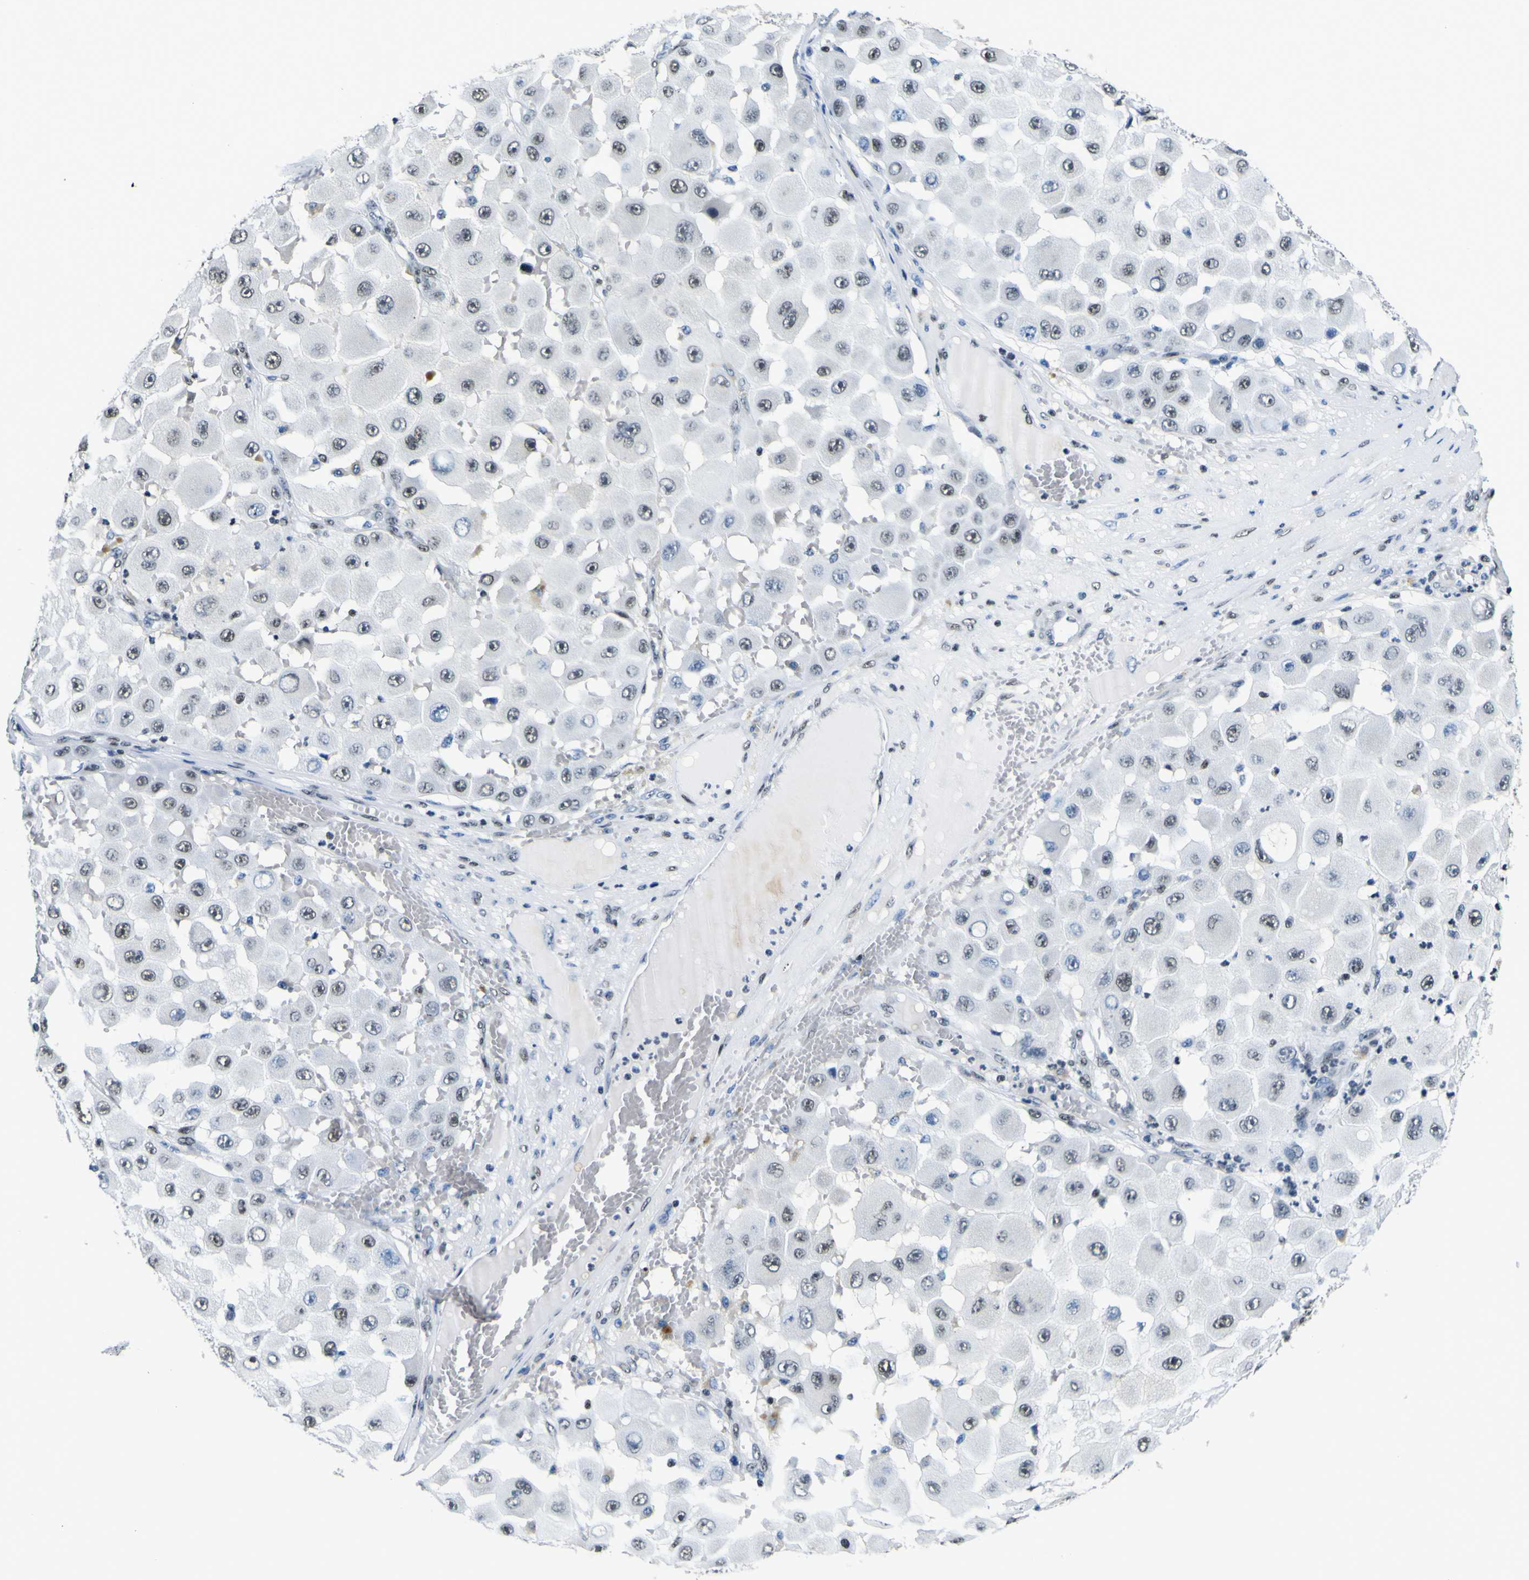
{"staining": {"intensity": "moderate", "quantity": ">75%", "location": "nuclear"}, "tissue": "melanoma", "cell_type": "Tumor cells", "image_type": "cancer", "snomed": [{"axis": "morphology", "description": "Malignant melanoma, NOS"}, {"axis": "topography", "description": "Skin"}], "caption": "The photomicrograph demonstrates a brown stain indicating the presence of a protein in the nuclear of tumor cells in malignant melanoma. (DAB IHC, brown staining for protein, blue staining for nuclei).", "gene": "SP1", "patient": {"sex": "female", "age": 81}}